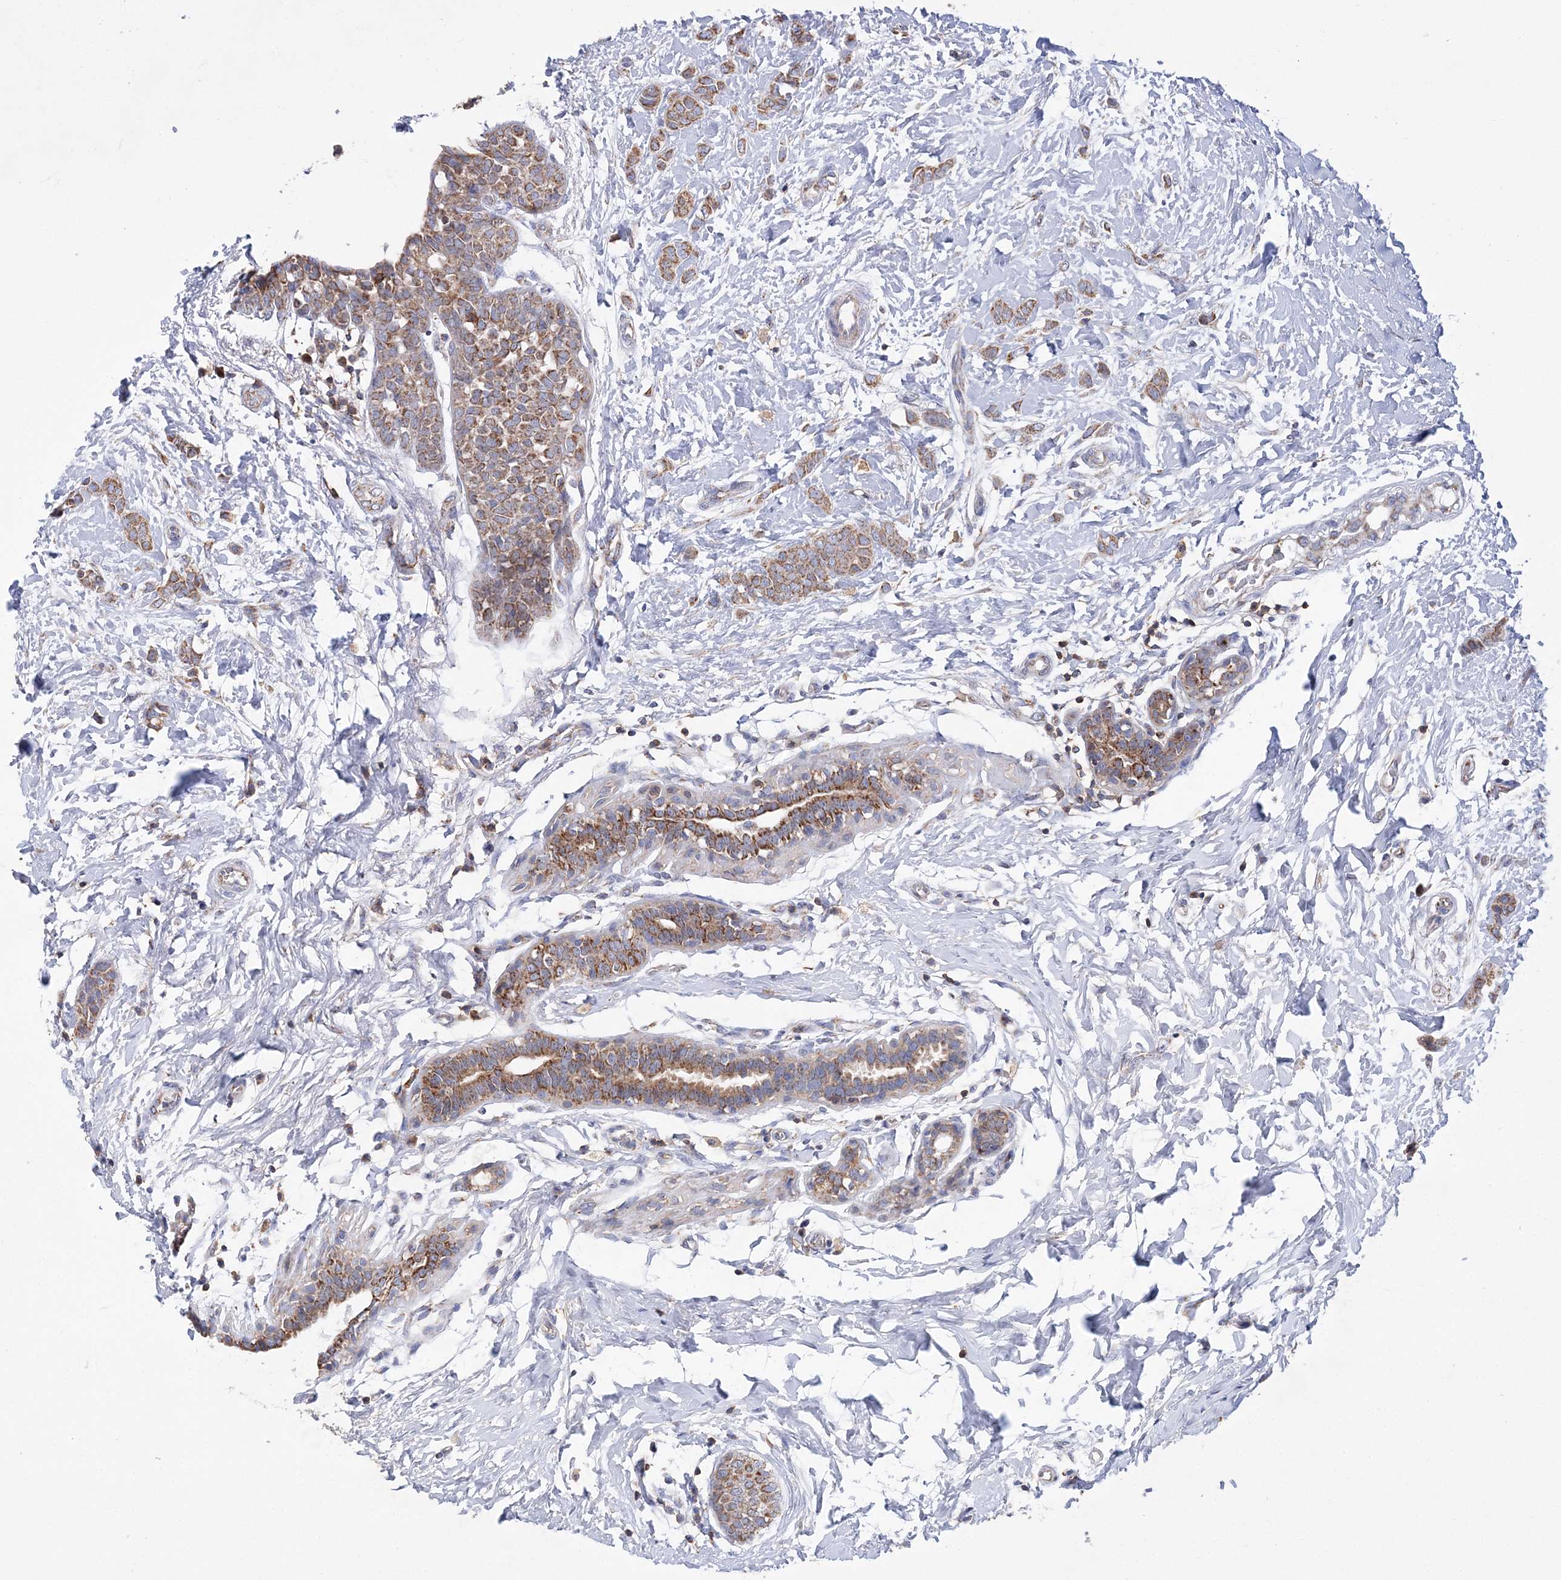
{"staining": {"intensity": "moderate", "quantity": ">75%", "location": "cytoplasmic/membranous"}, "tissue": "breast cancer", "cell_type": "Tumor cells", "image_type": "cancer", "snomed": [{"axis": "morphology", "description": "Lobular carcinoma, in situ"}, {"axis": "morphology", "description": "Lobular carcinoma"}, {"axis": "topography", "description": "Breast"}], "caption": "Immunohistochemical staining of human breast cancer (lobular carcinoma) shows medium levels of moderate cytoplasmic/membranous protein staining in about >75% of tumor cells. (DAB (3,3'-diaminobenzidine) IHC with brightfield microscopy, high magnification).", "gene": "TTC32", "patient": {"sex": "female", "age": 41}}